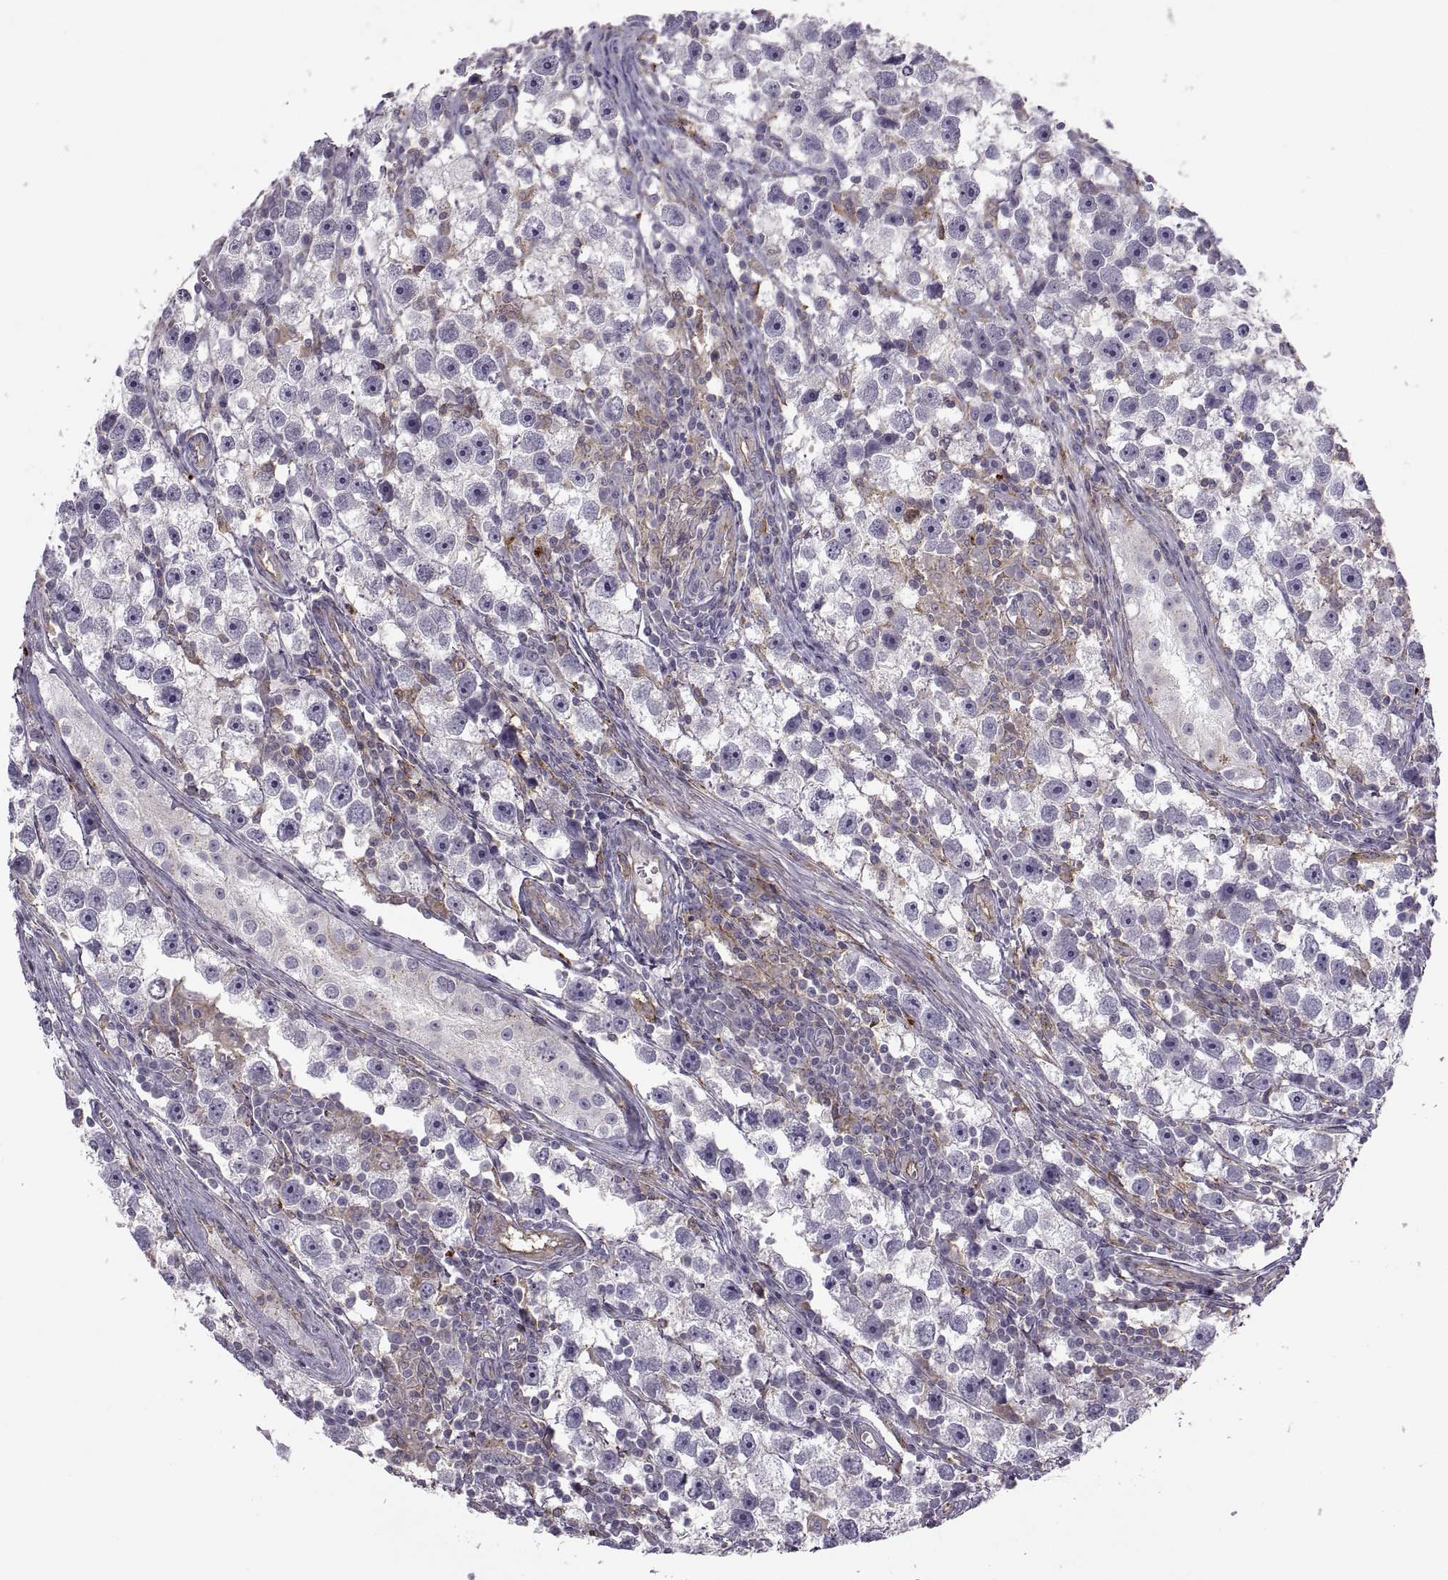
{"staining": {"intensity": "negative", "quantity": "none", "location": "none"}, "tissue": "testis cancer", "cell_type": "Tumor cells", "image_type": "cancer", "snomed": [{"axis": "morphology", "description": "Seminoma, NOS"}, {"axis": "topography", "description": "Testis"}], "caption": "This is an IHC photomicrograph of testis cancer (seminoma). There is no staining in tumor cells.", "gene": "RALB", "patient": {"sex": "male", "age": 30}}